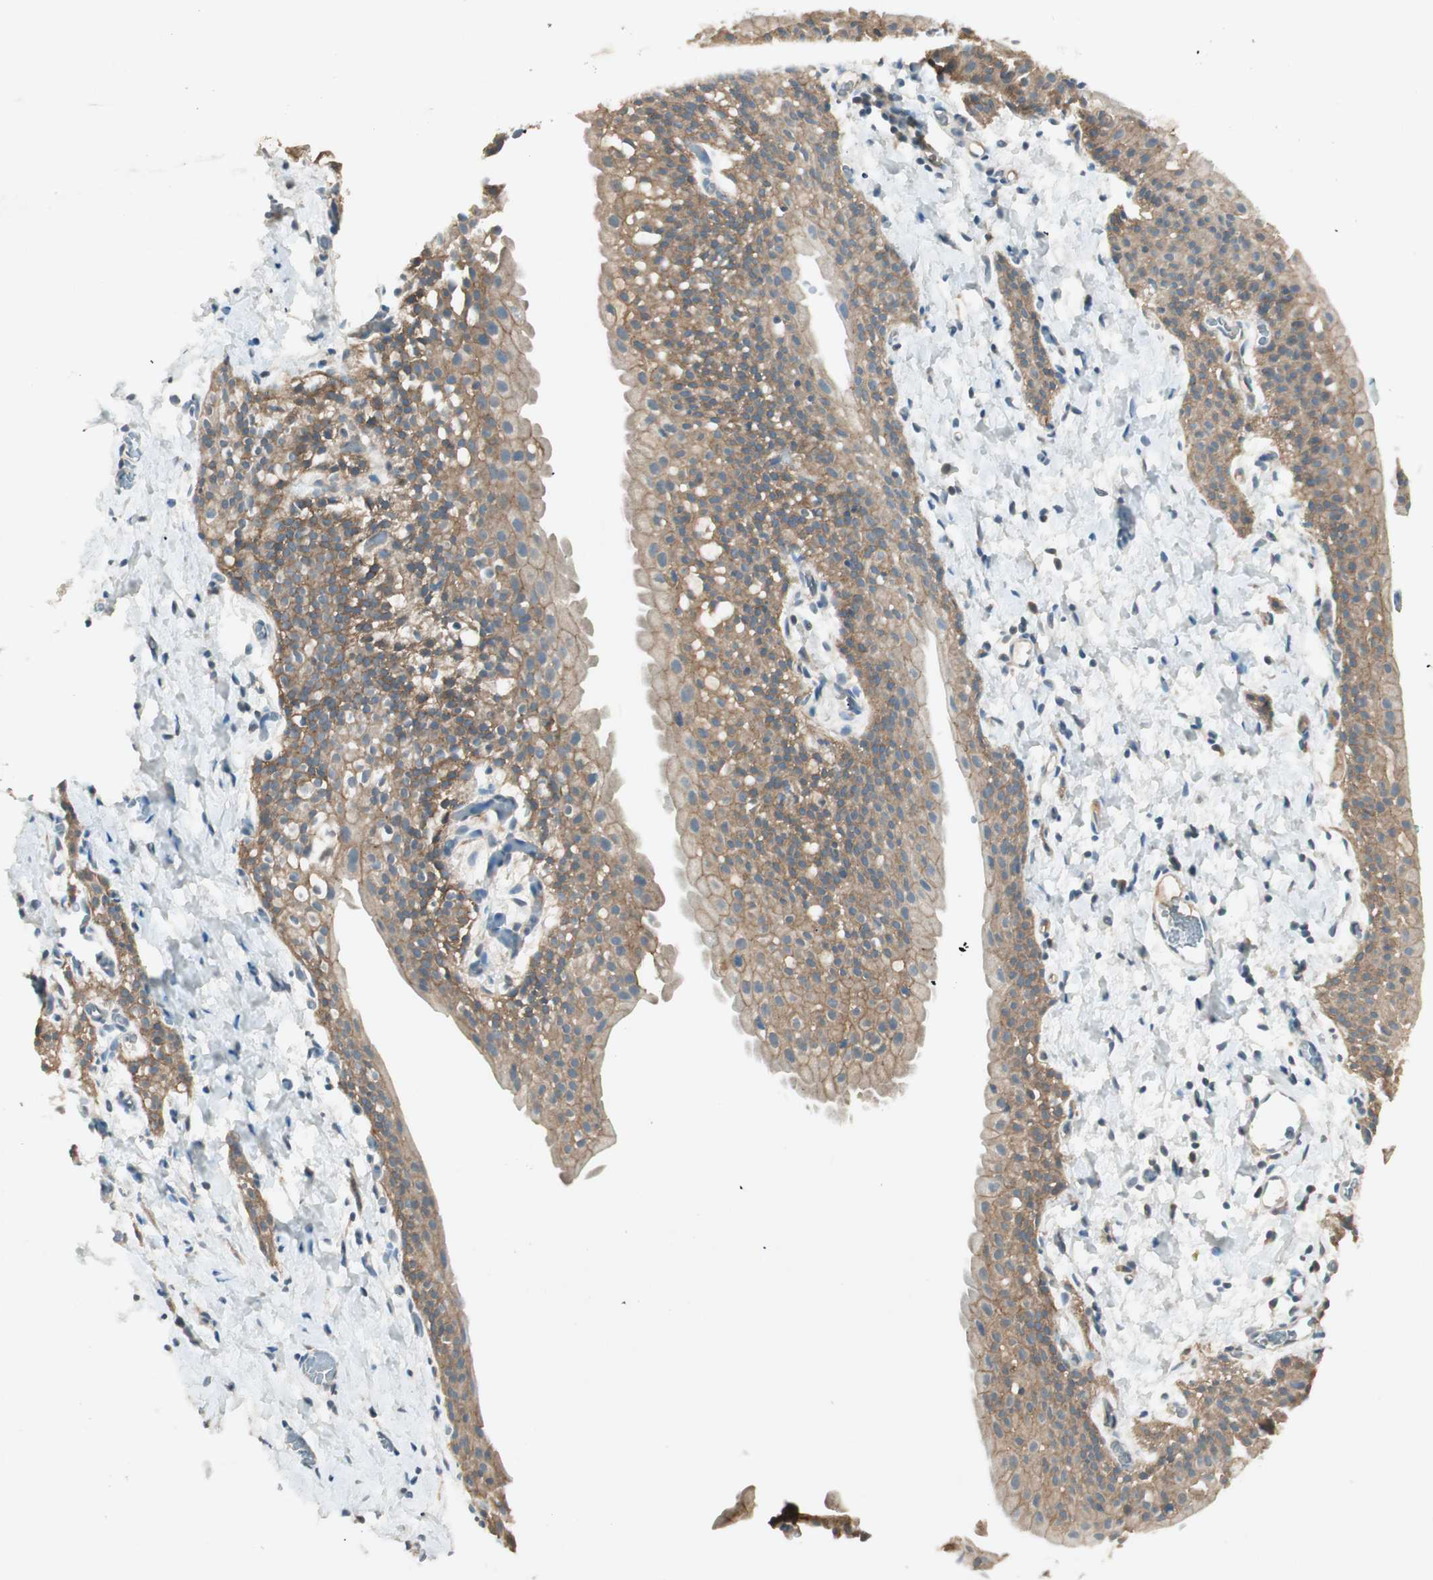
{"staining": {"intensity": "negative", "quantity": "none", "location": "none"}, "tissue": "smooth muscle", "cell_type": "Smooth muscle cells", "image_type": "normal", "snomed": [{"axis": "morphology", "description": "Normal tissue, NOS"}, {"axis": "topography", "description": "Smooth muscle"}], "caption": "Human smooth muscle stained for a protein using immunohistochemistry shows no positivity in smooth muscle cells.", "gene": "NKAIN1", "patient": {"sex": "male", "age": 16}}